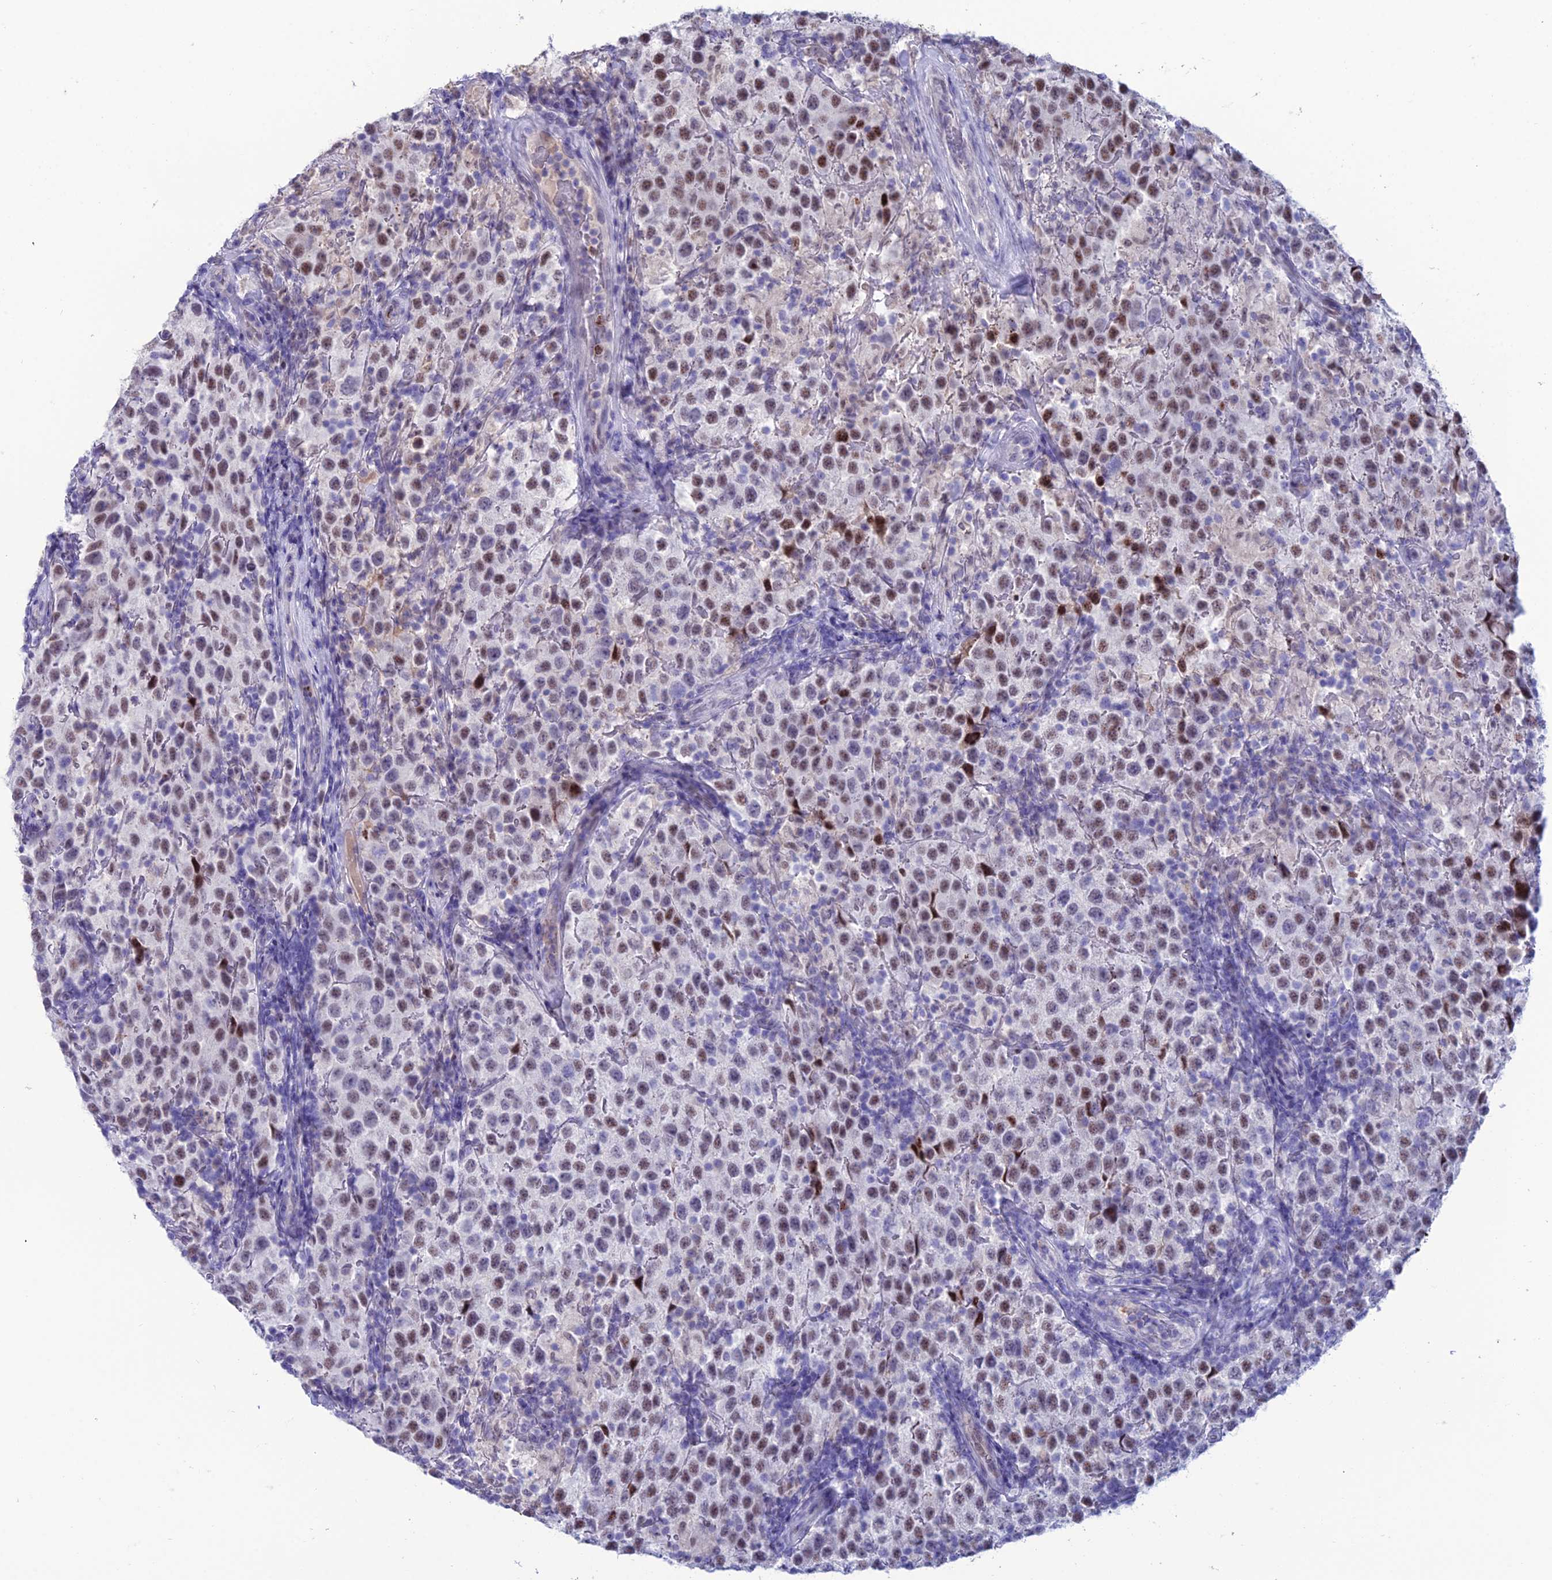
{"staining": {"intensity": "moderate", "quantity": "25%-75%", "location": "nuclear"}, "tissue": "testis cancer", "cell_type": "Tumor cells", "image_type": "cancer", "snomed": [{"axis": "morphology", "description": "Seminoma, NOS"}, {"axis": "morphology", "description": "Carcinoma, Embryonal, NOS"}, {"axis": "topography", "description": "Testis"}], "caption": "Immunohistochemical staining of testis embryonal carcinoma shows medium levels of moderate nuclear protein expression in approximately 25%-75% of tumor cells.", "gene": "MFSD2B", "patient": {"sex": "male", "age": 41}}